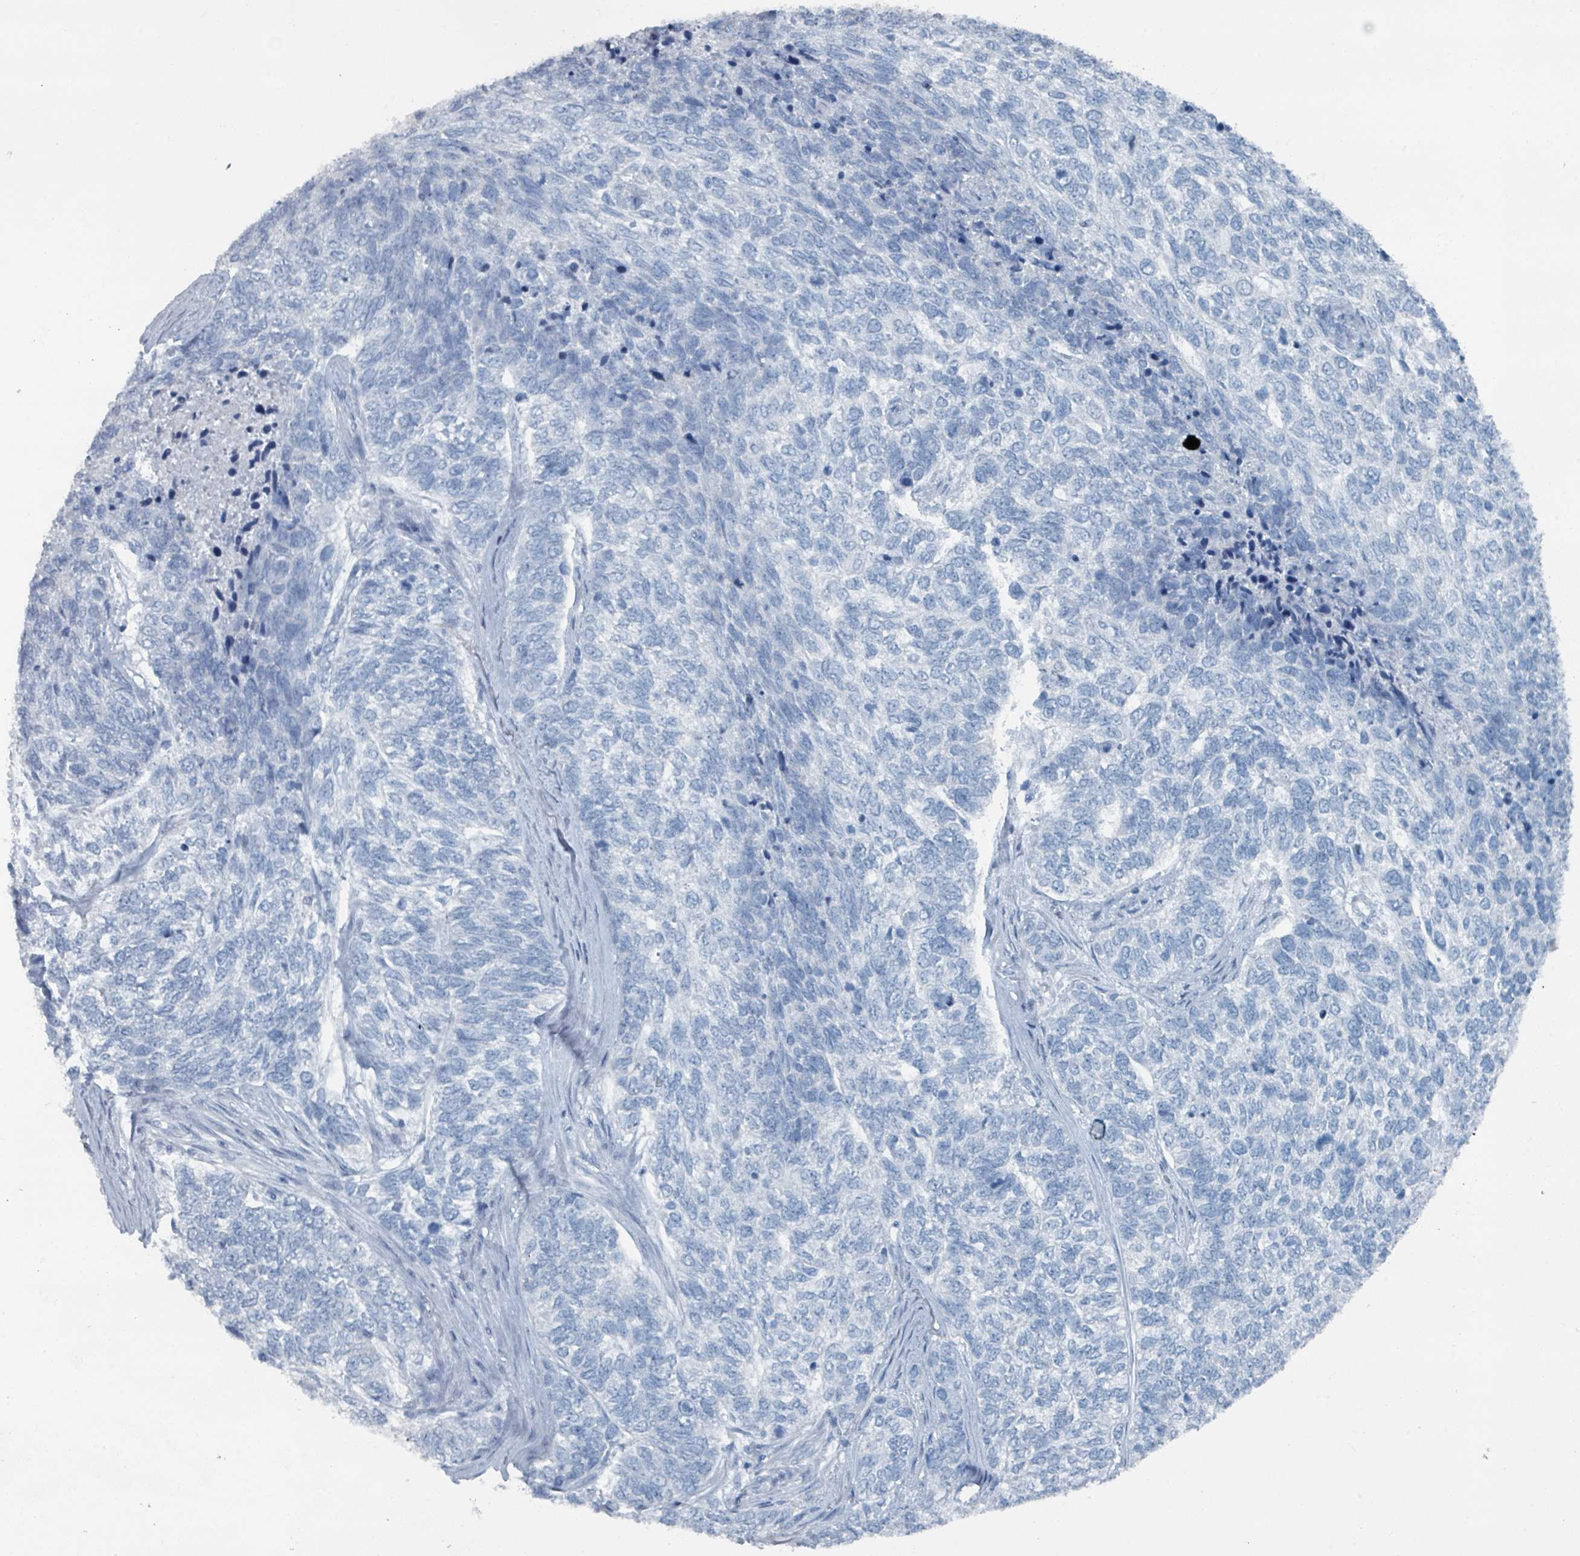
{"staining": {"intensity": "negative", "quantity": "none", "location": "none"}, "tissue": "skin cancer", "cell_type": "Tumor cells", "image_type": "cancer", "snomed": [{"axis": "morphology", "description": "Basal cell carcinoma"}, {"axis": "topography", "description": "Skin"}], "caption": "Micrograph shows no protein expression in tumor cells of basal cell carcinoma (skin) tissue. Brightfield microscopy of immunohistochemistry (IHC) stained with DAB (brown) and hematoxylin (blue), captured at high magnification.", "gene": "GAMT", "patient": {"sex": "female", "age": 65}}